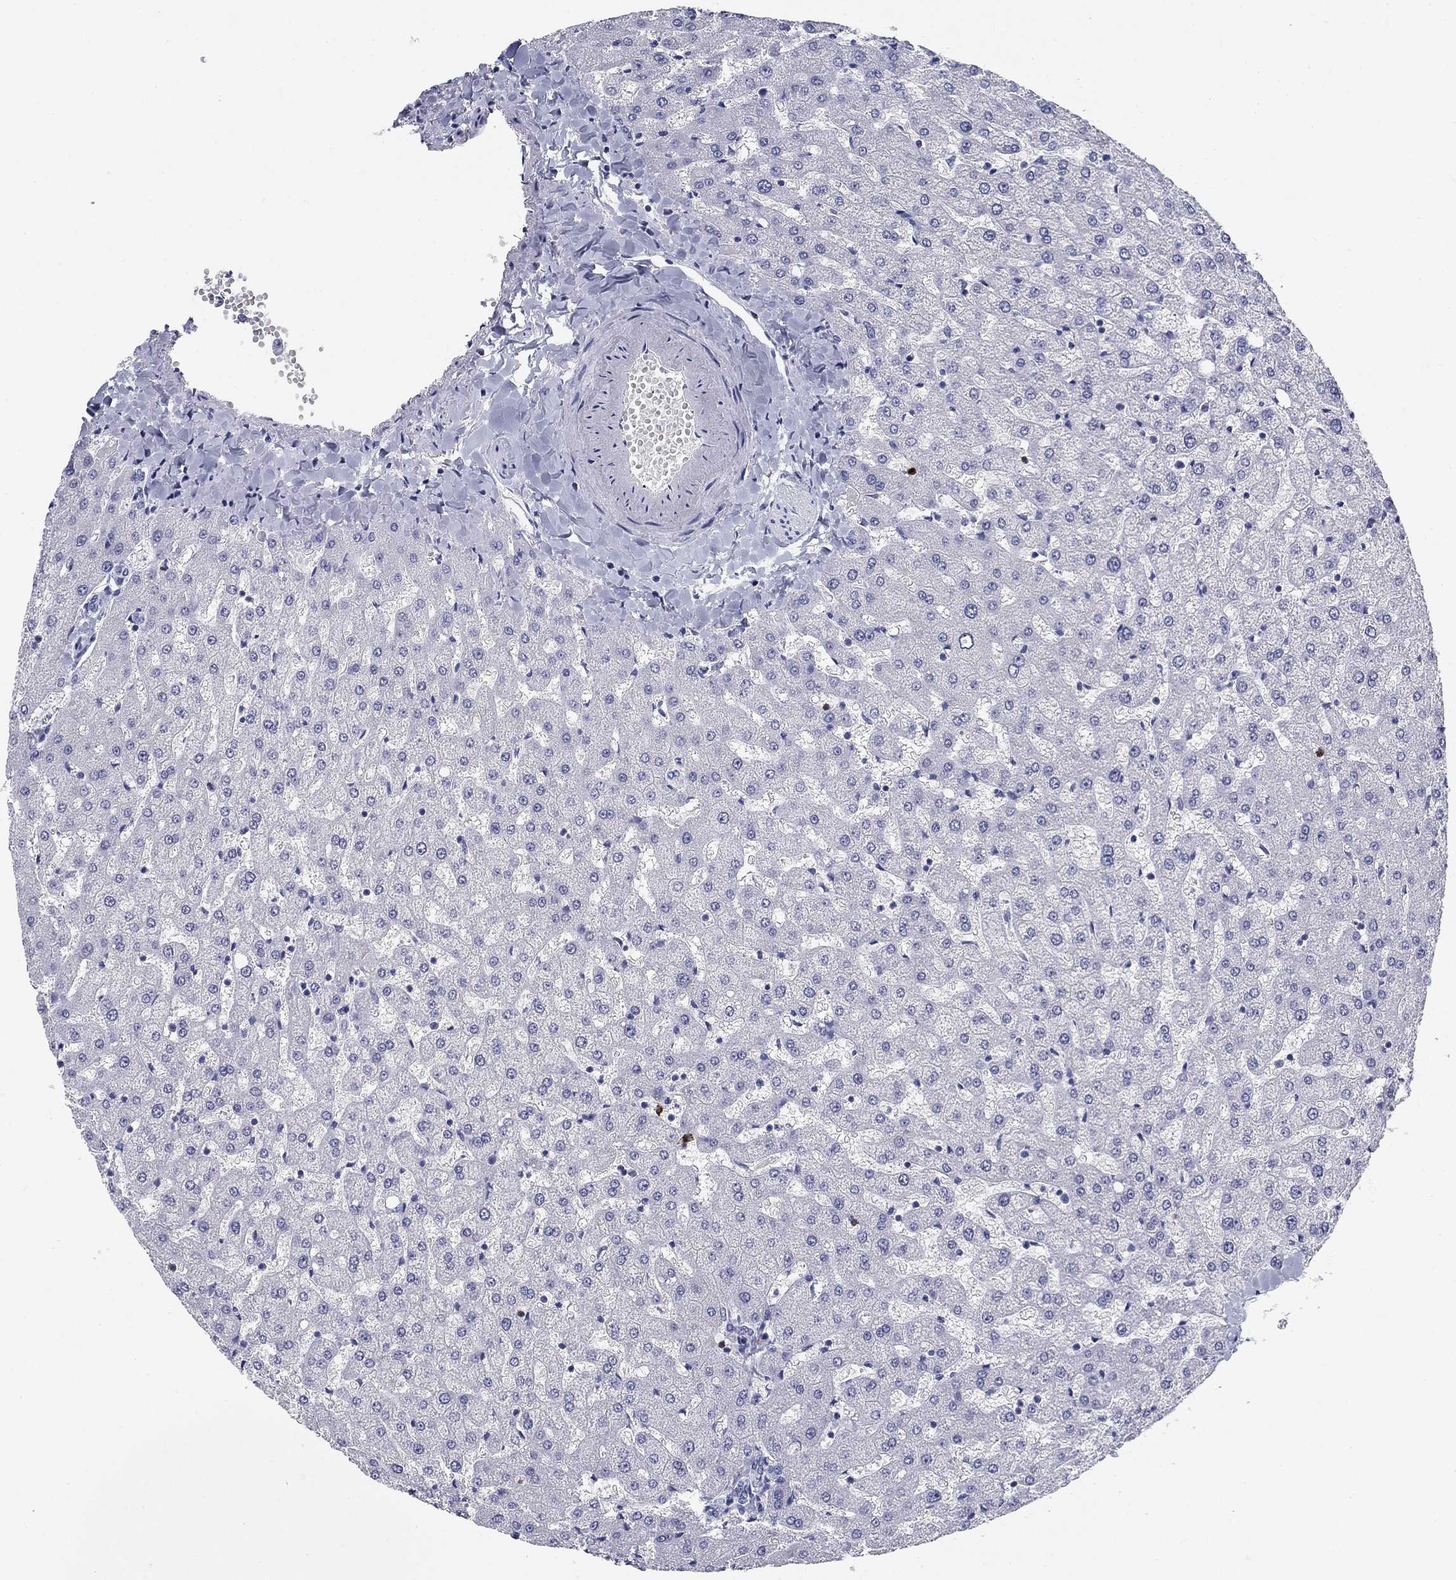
{"staining": {"intensity": "negative", "quantity": "none", "location": "none"}, "tissue": "liver", "cell_type": "Cholangiocytes", "image_type": "normal", "snomed": [{"axis": "morphology", "description": "Normal tissue, NOS"}, {"axis": "topography", "description": "Liver"}], "caption": "Immunohistochemistry (IHC) micrograph of unremarkable human liver stained for a protein (brown), which displays no staining in cholangiocytes.", "gene": "CD79B", "patient": {"sex": "female", "age": 50}}